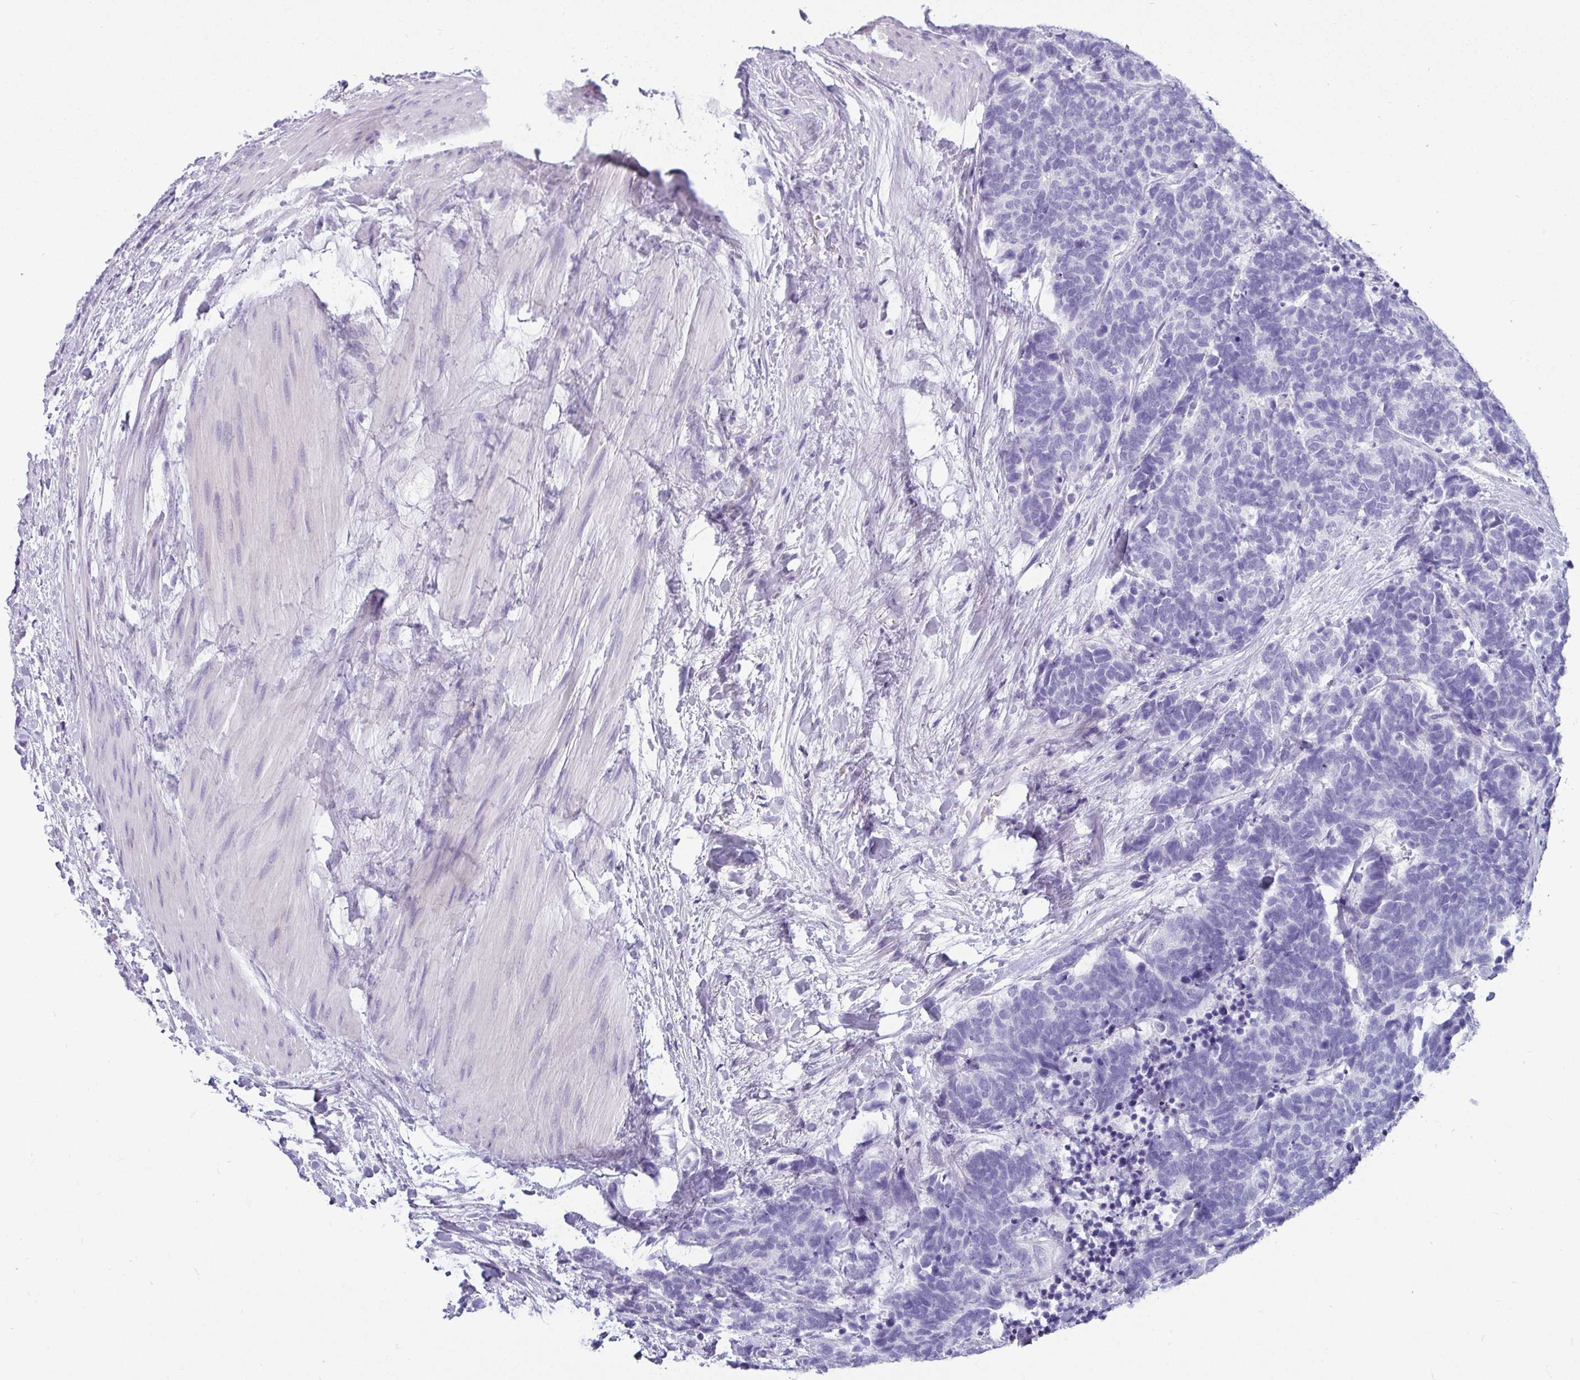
{"staining": {"intensity": "negative", "quantity": "none", "location": "none"}, "tissue": "carcinoid", "cell_type": "Tumor cells", "image_type": "cancer", "snomed": [{"axis": "morphology", "description": "Carcinoma, NOS"}, {"axis": "morphology", "description": "Carcinoid, malignant, NOS"}, {"axis": "topography", "description": "Urinary bladder"}], "caption": "The photomicrograph demonstrates no staining of tumor cells in carcinoma.", "gene": "VCY1B", "patient": {"sex": "male", "age": 57}}